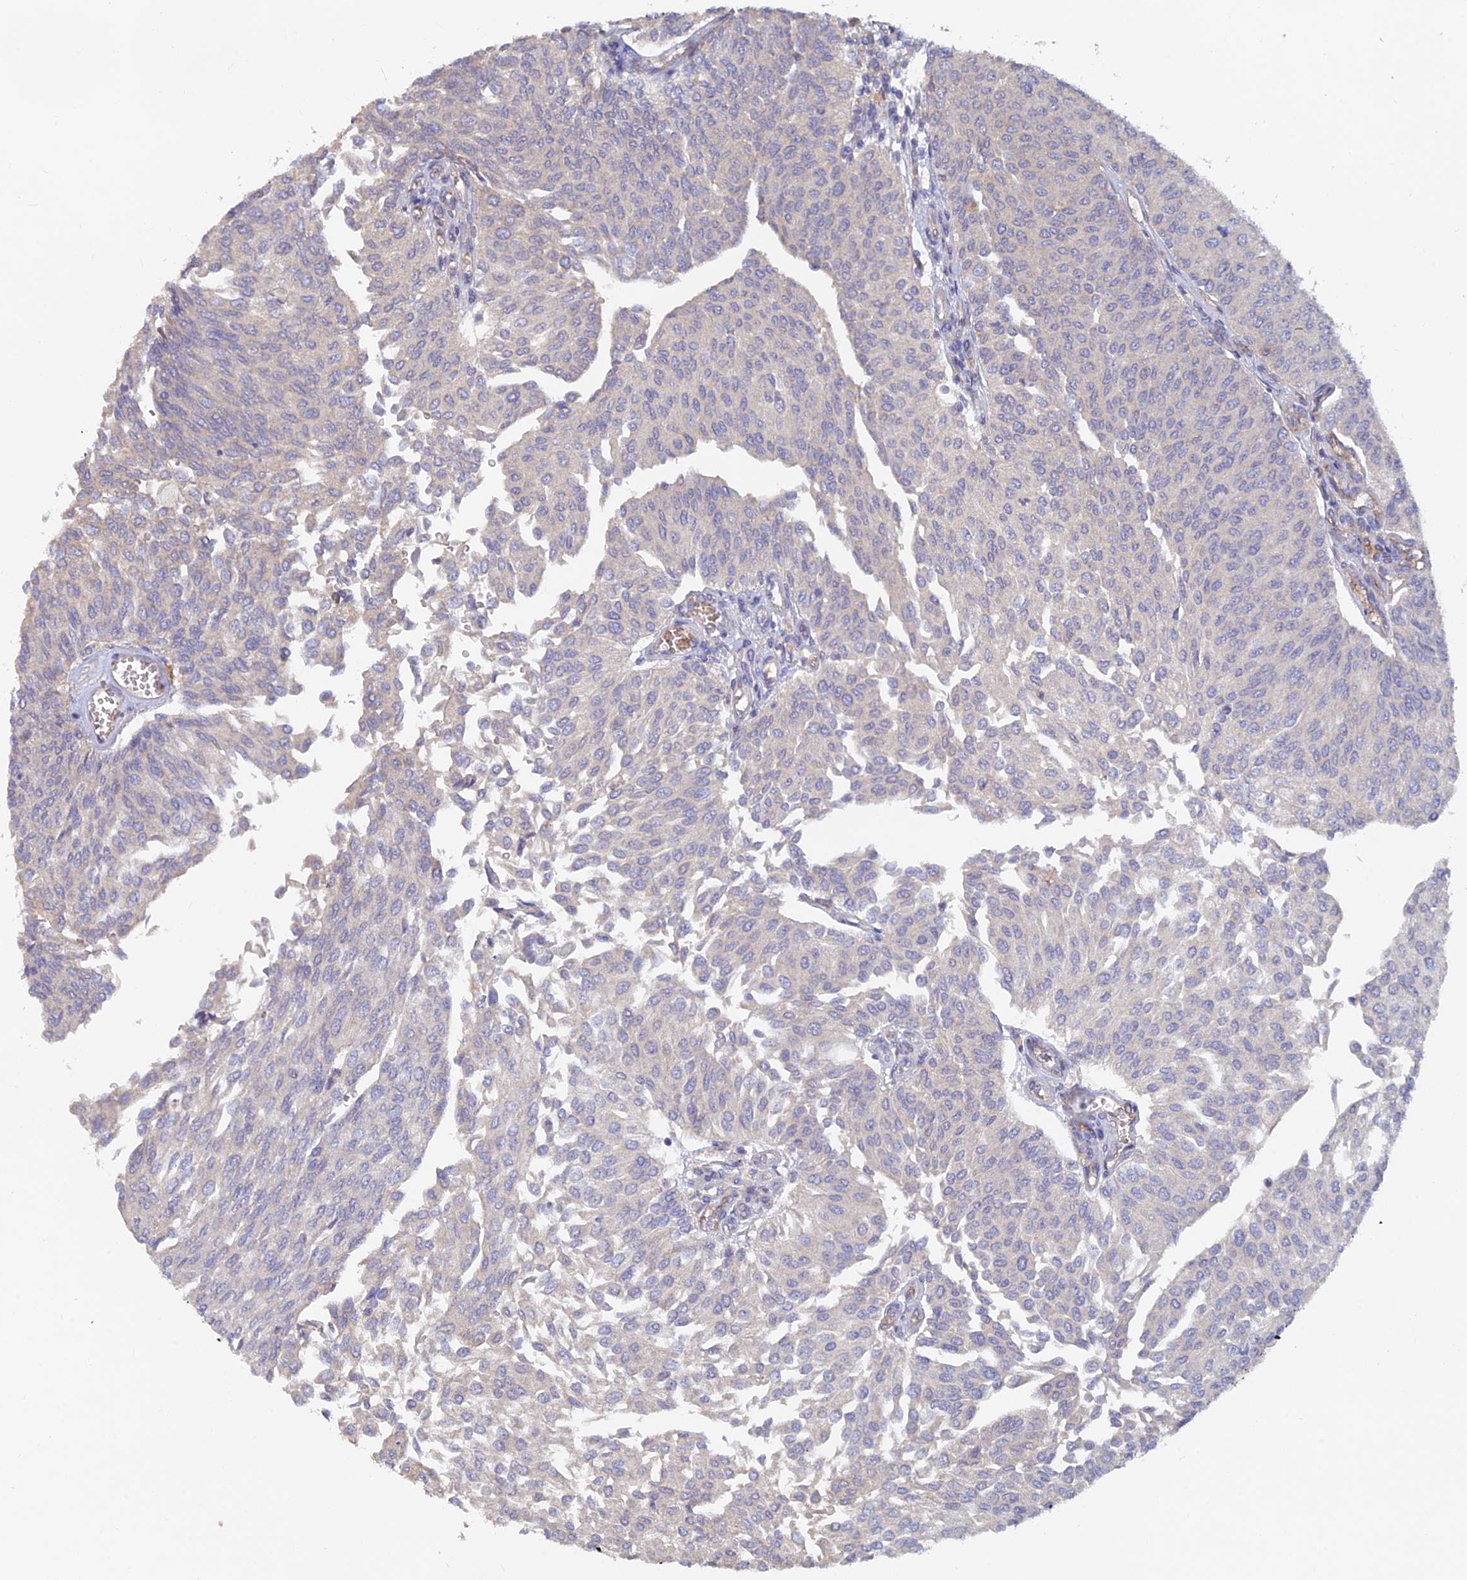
{"staining": {"intensity": "negative", "quantity": "none", "location": "none"}, "tissue": "urothelial cancer", "cell_type": "Tumor cells", "image_type": "cancer", "snomed": [{"axis": "morphology", "description": "Urothelial carcinoma, High grade"}, {"axis": "topography", "description": "Urinary bladder"}], "caption": "IHC image of neoplastic tissue: human high-grade urothelial carcinoma stained with DAB shows no significant protein staining in tumor cells. Nuclei are stained in blue.", "gene": "ARRDC1", "patient": {"sex": "female", "age": 79}}